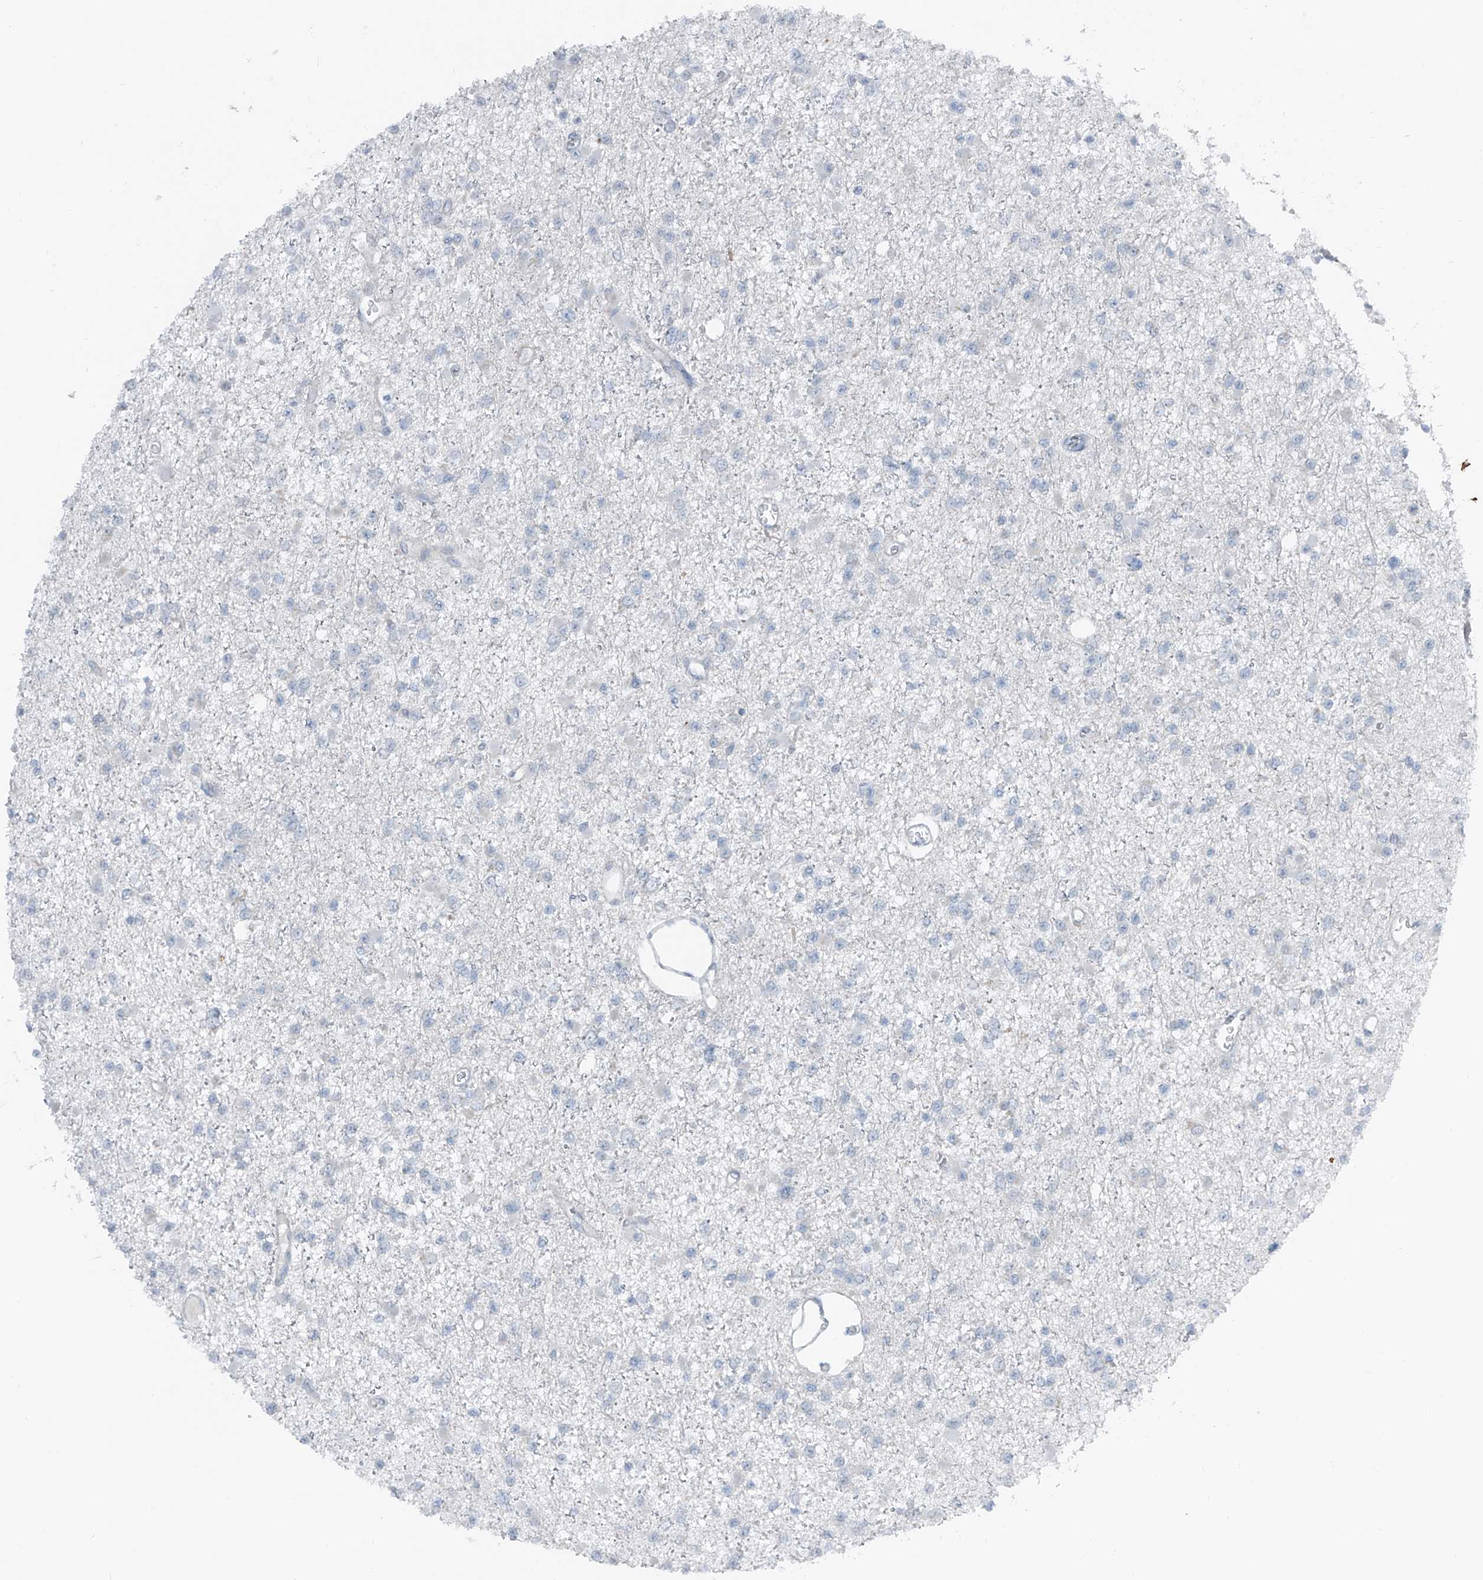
{"staining": {"intensity": "negative", "quantity": "none", "location": "none"}, "tissue": "glioma", "cell_type": "Tumor cells", "image_type": "cancer", "snomed": [{"axis": "morphology", "description": "Glioma, malignant, Low grade"}, {"axis": "topography", "description": "Brain"}], "caption": "Image shows no protein expression in tumor cells of glioma tissue.", "gene": "DYRK1B", "patient": {"sex": "female", "age": 22}}